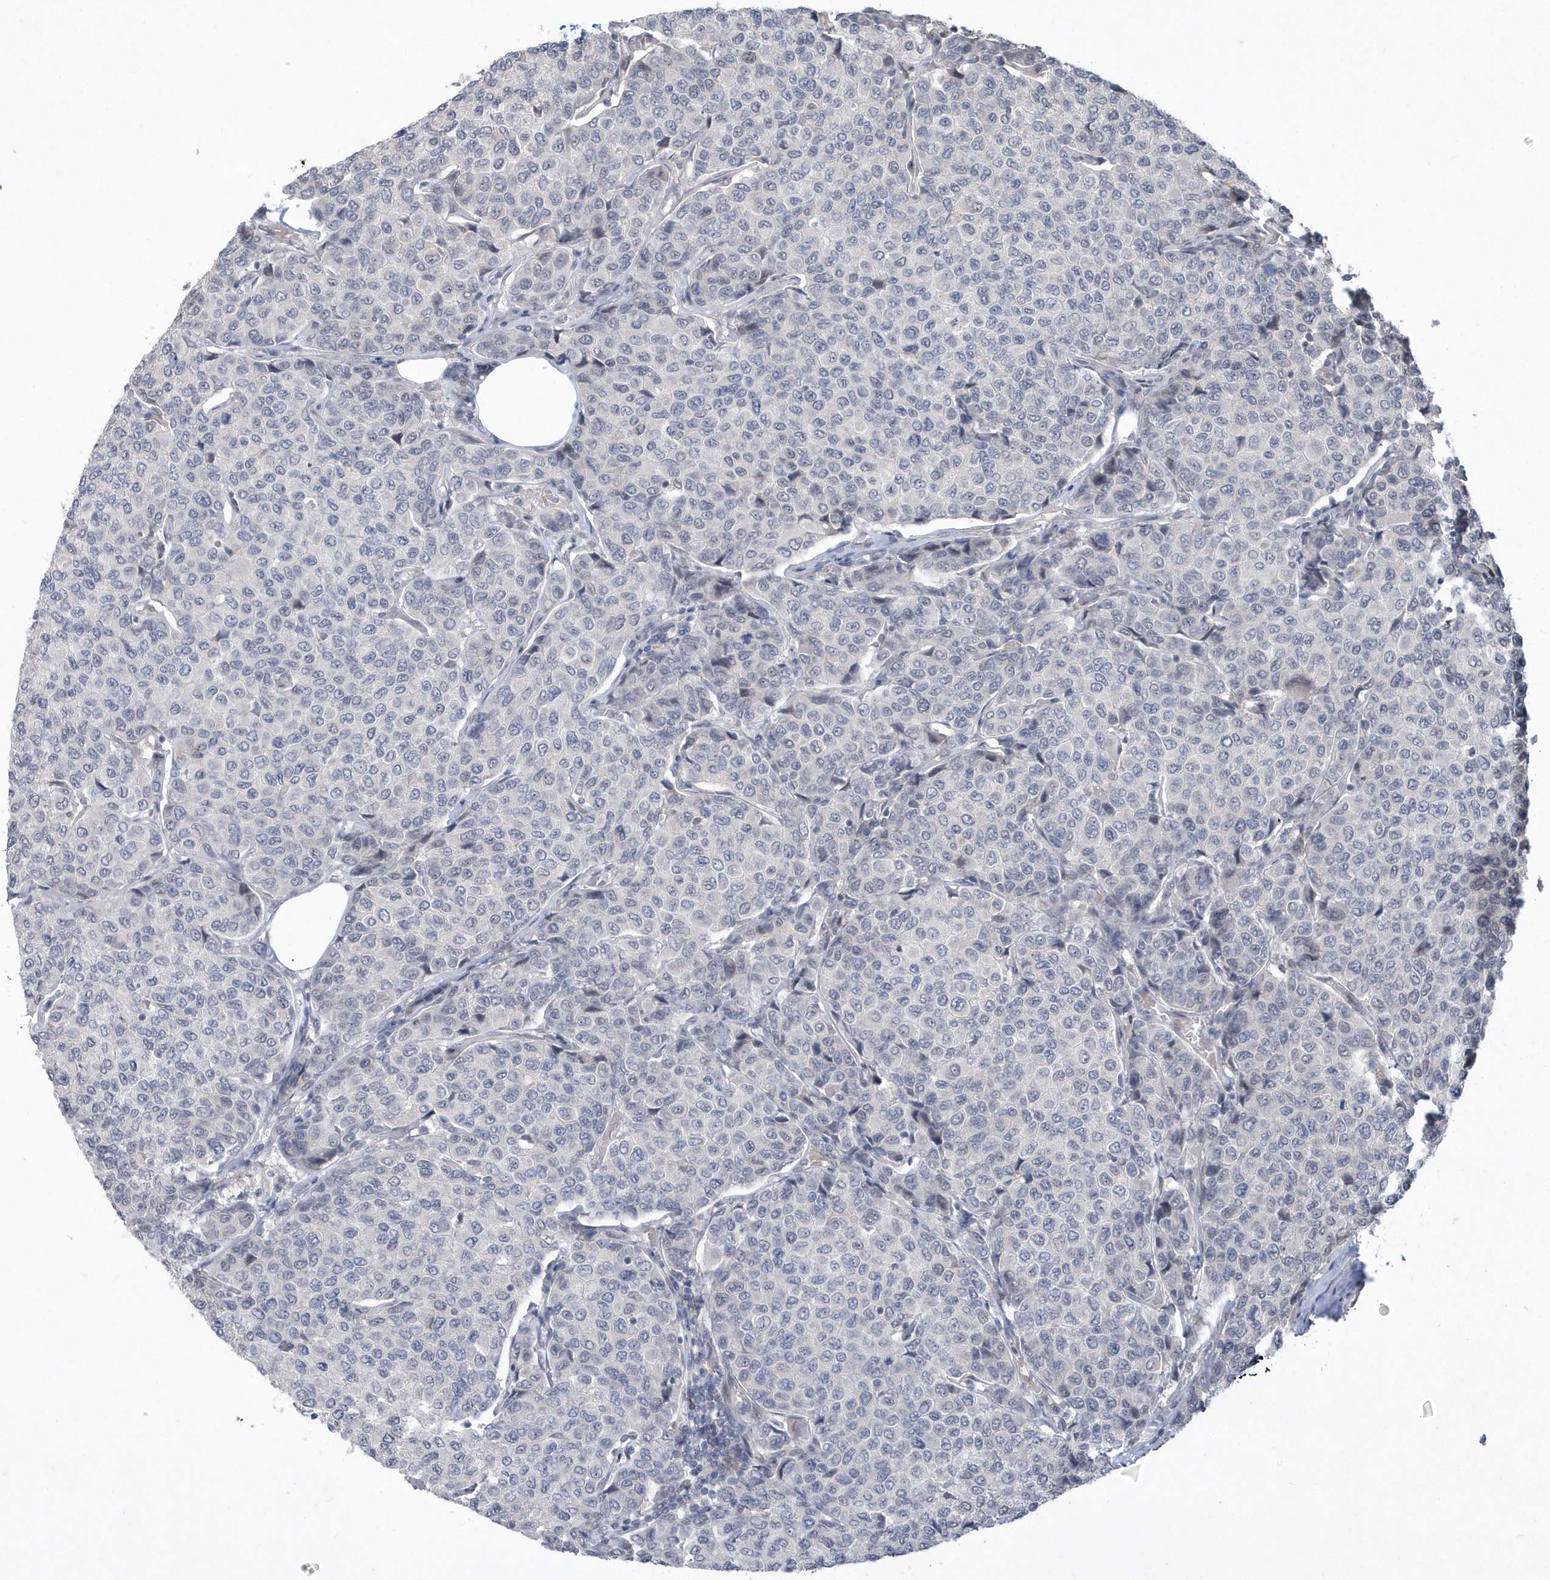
{"staining": {"intensity": "negative", "quantity": "none", "location": "none"}, "tissue": "breast cancer", "cell_type": "Tumor cells", "image_type": "cancer", "snomed": [{"axis": "morphology", "description": "Duct carcinoma"}, {"axis": "topography", "description": "Breast"}], "caption": "Breast cancer (intraductal carcinoma) was stained to show a protein in brown. There is no significant staining in tumor cells. (Brightfield microscopy of DAB IHC at high magnification).", "gene": "TSPEAR", "patient": {"sex": "female", "age": 55}}